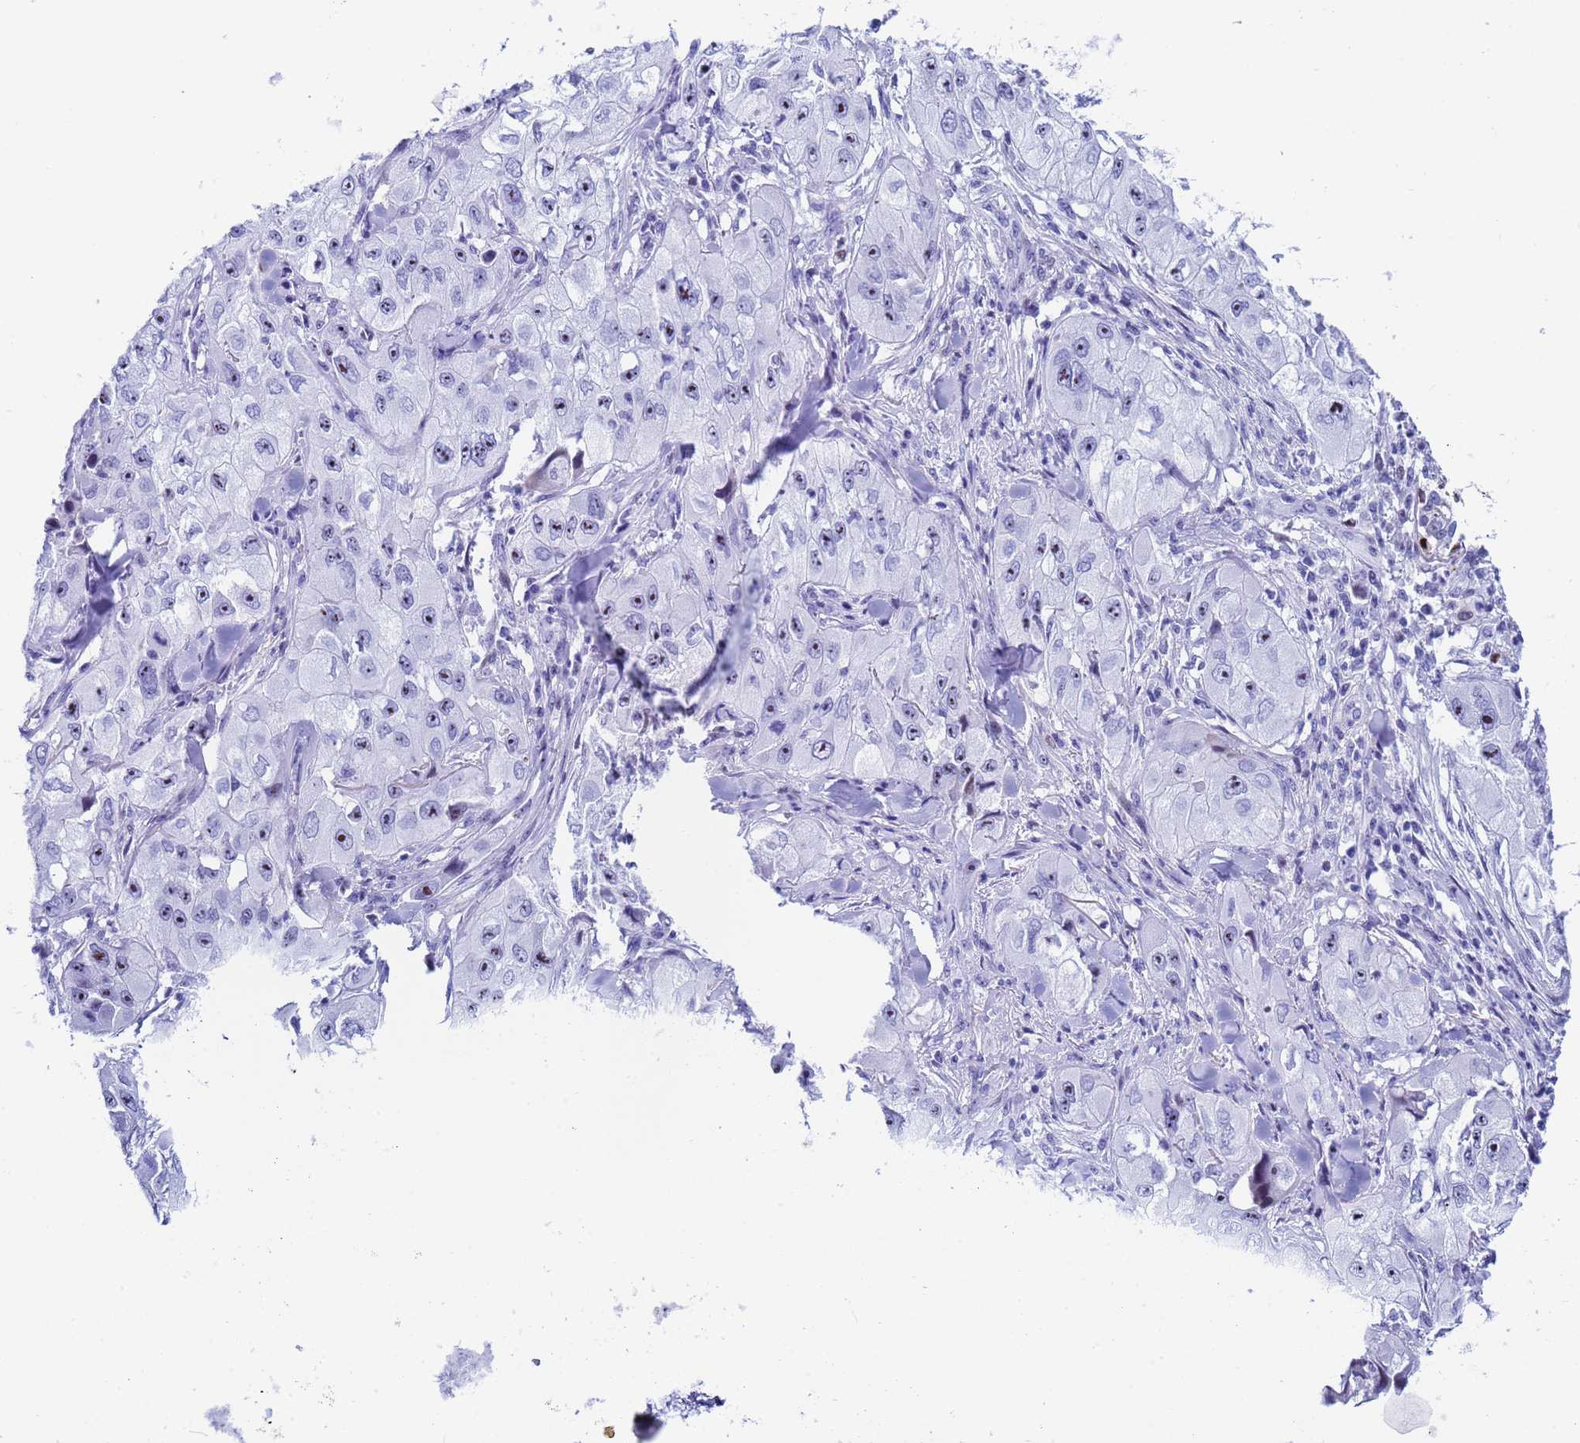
{"staining": {"intensity": "strong", "quantity": "<25%", "location": "nuclear"}, "tissue": "skin cancer", "cell_type": "Tumor cells", "image_type": "cancer", "snomed": [{"axis": "morphology", "description": "Squamous cell carcinoma, NOS"}, {"axis": "topography", "description": "Skin"}, {"axis": "topography", "description": "Subcutis"}], "caption": "A histopathology image of skin squamous cell carcinoma stained for a protein demonstrates strong nuclear brown staining in tumor cells. (brown staining indicates protein expression, while blue staining denotes nuclei).", "gene": "POP5", "patient": {"sex": "male", "age": 73}}